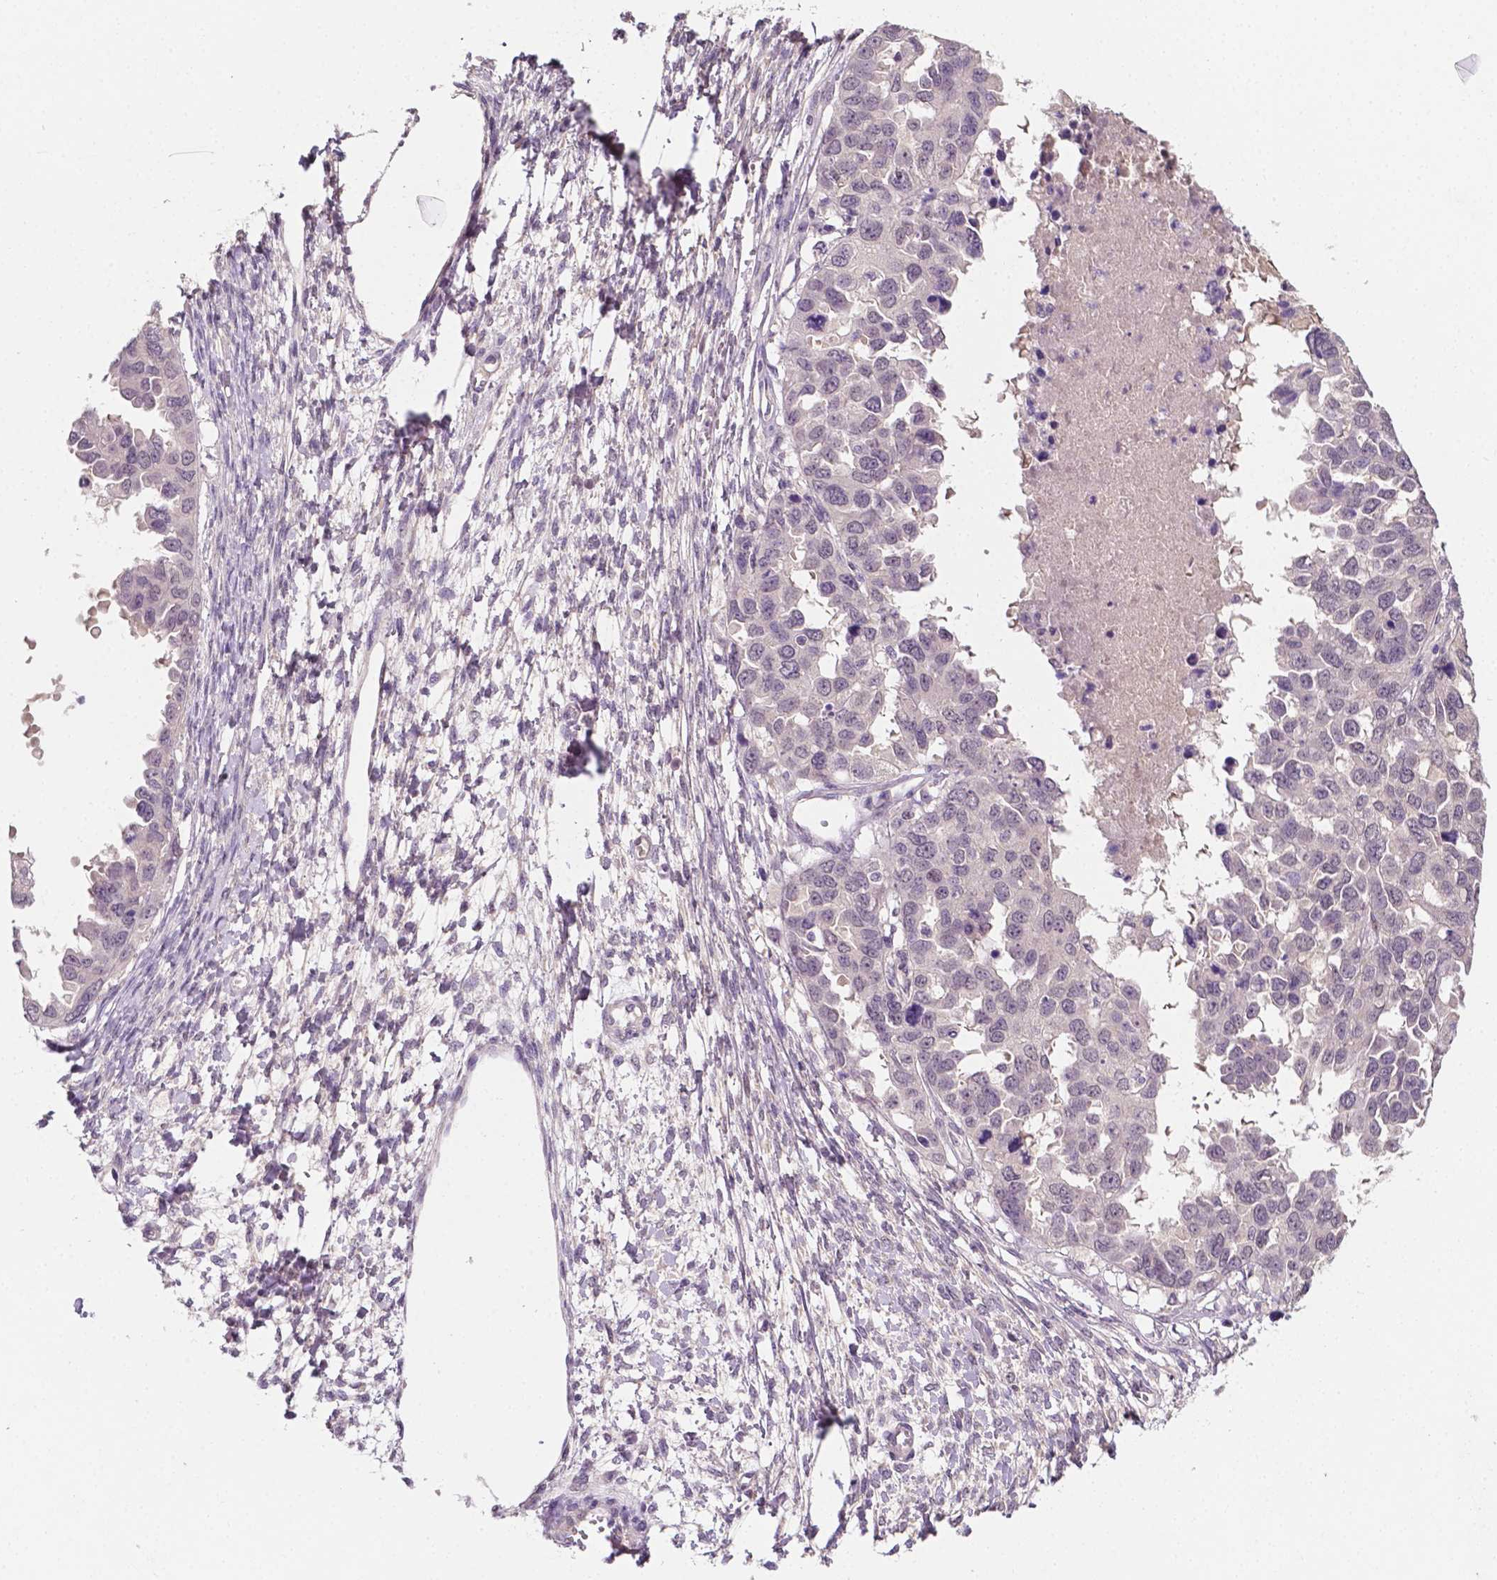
{"staining": {"intensity": "negative", "quantity": "none", "location": "none"}, "tissue": "ovarian cancer", "cell_type": "Tumor cells", "image_type": "cancer", "snomed": [{"axis": "morphology", "description": "Cystadenocarcinoma, serous, NOS"}, {"axis": "topography", "description": "Ovary"}], "caption": "High power microscopy histopathology image of an immunohistochemistry (IHC) image of serous cystadenocarcinoma (ovarian), revealing no significant staining in tumor cells.", "gene": "MROH6", "patient": {"sex": "female", "age": 53}}